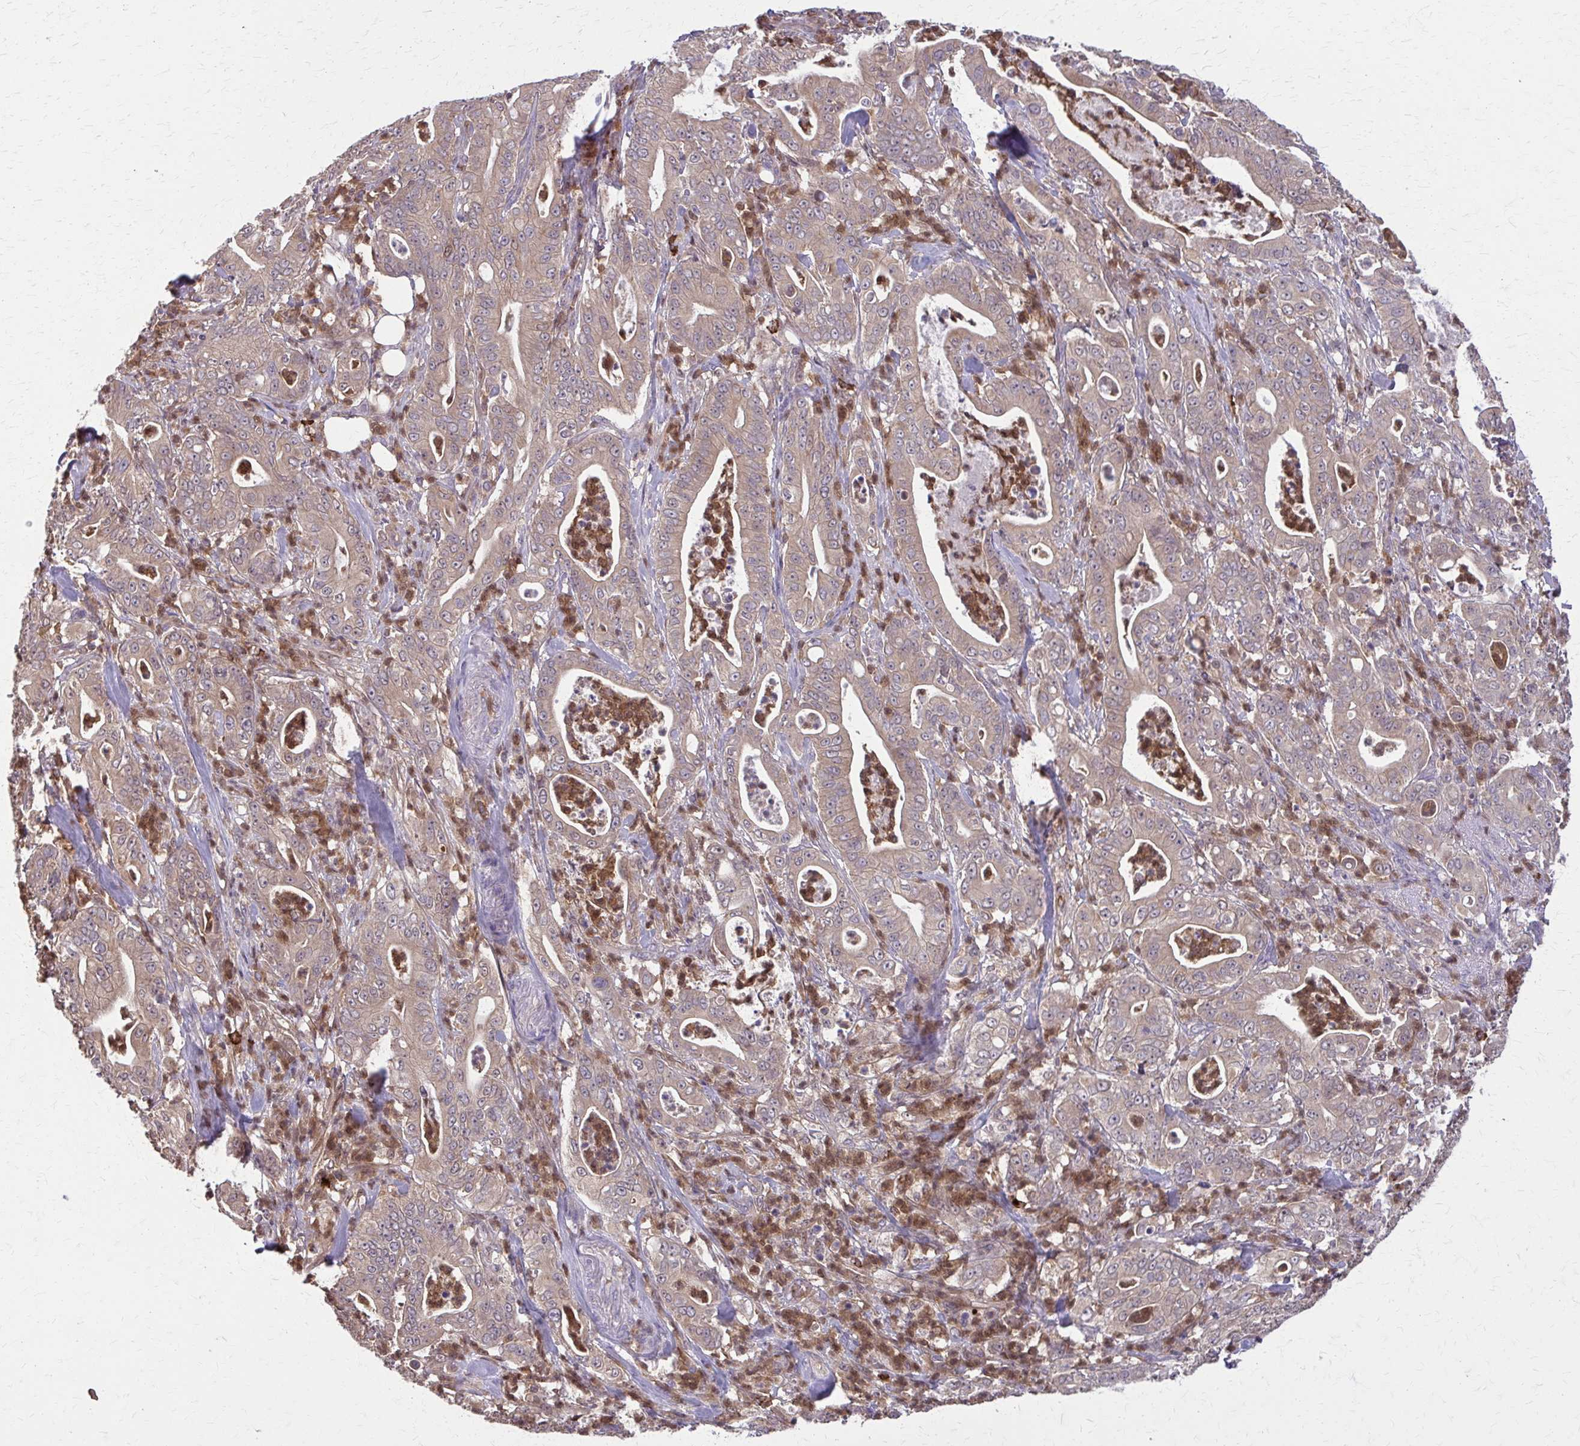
{"staining": {"intensity": "moderate", "quantity": ">75%", "location": "cytoplasmic/membranous"}, "tissue": "pancreatic cancer", "cell_type": "Tumor cells", "image_type": "cancer", "snomed": [{"axis": "morphology", "description": "Adenocarcinoma, NOS"}, {"axis": "topography", "description": "Pancreas"}], "caption": "The photomicrograph demonstrates immunohistochemical staining of pancreatic cancer (adenocarcinoma). There is moderate cytoplasmic/membranous expression is appreciated in about >75% of tumor cells.", "gene": "NRBF2", "patient": {"sex": "male", "age": 71}}